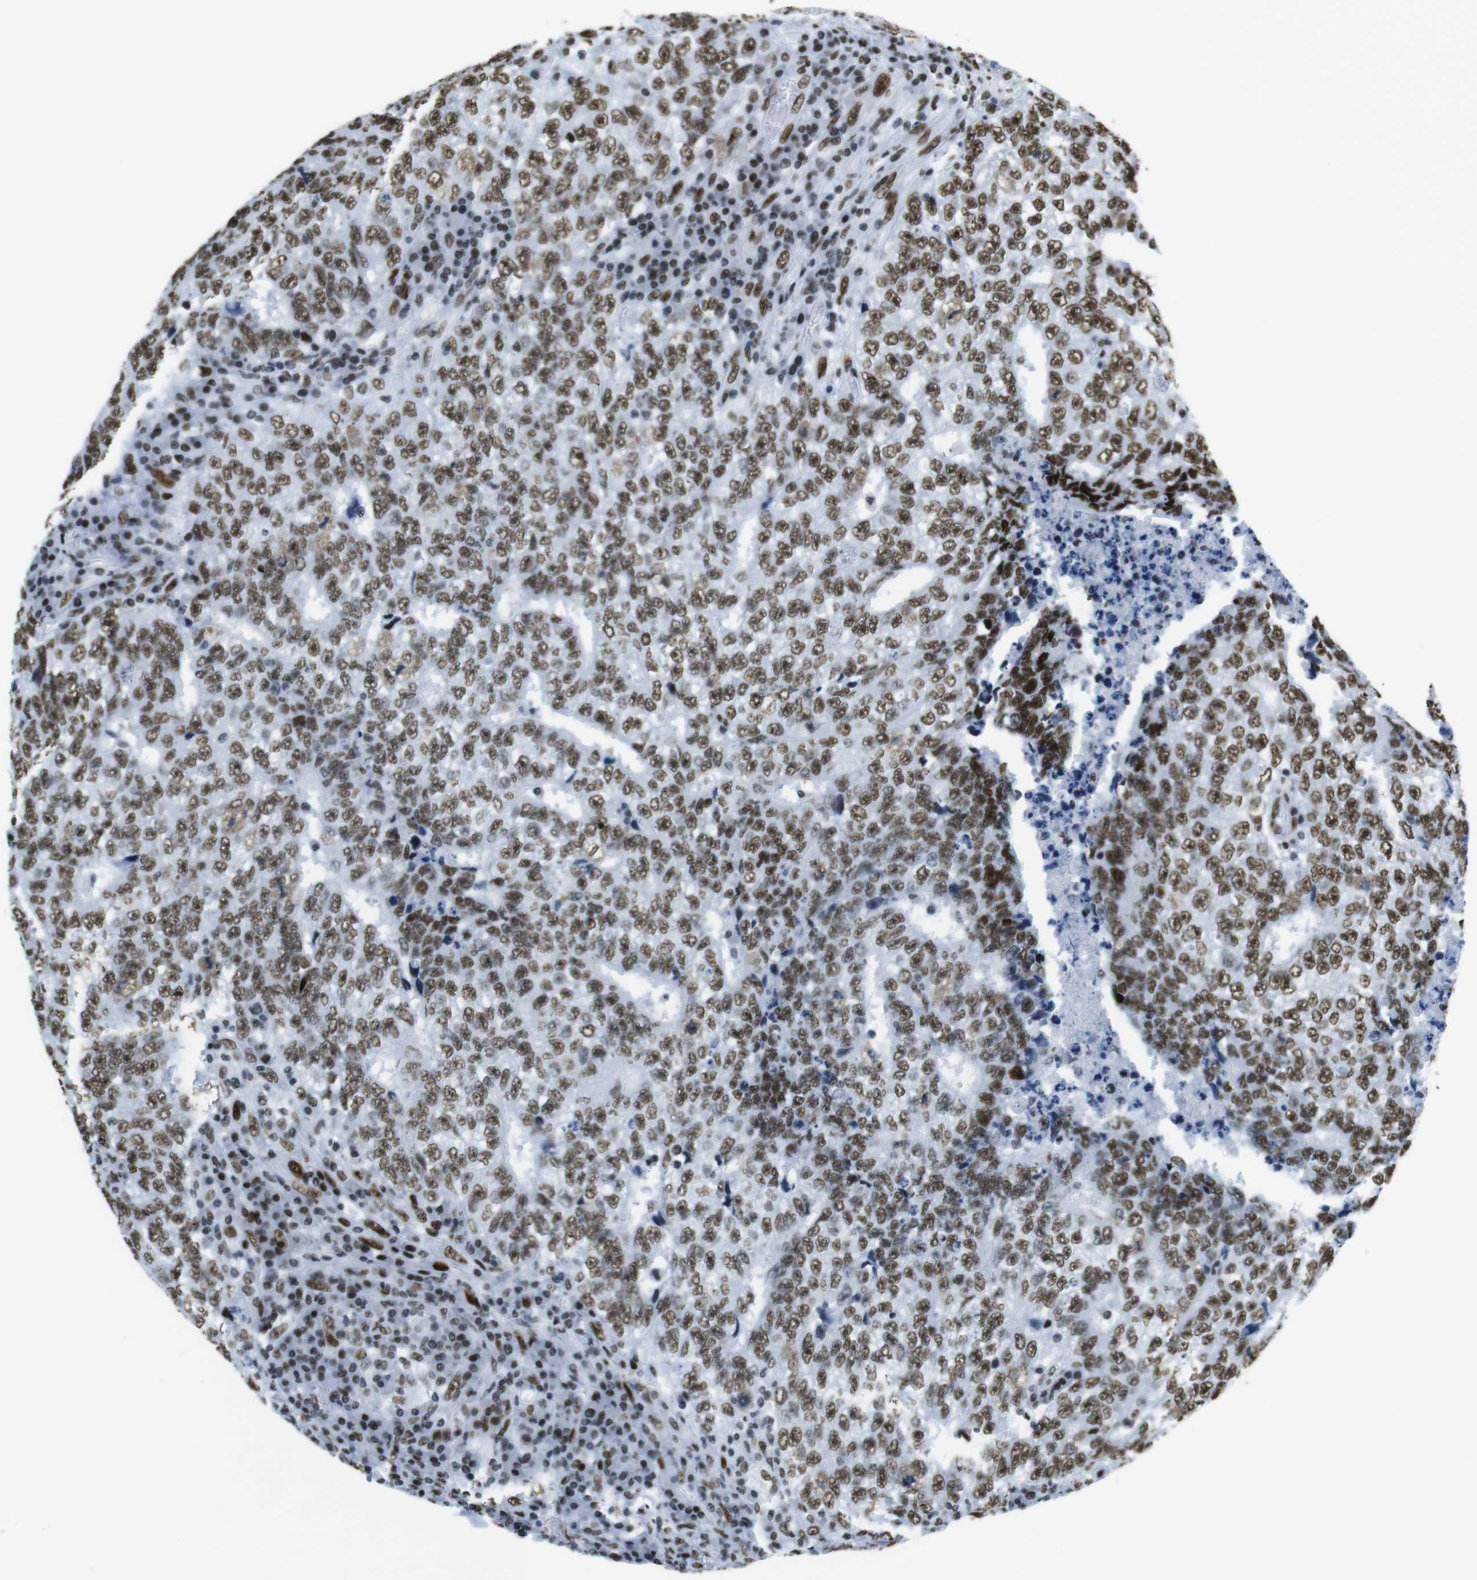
{"staining": {"intensity": "moderate", "quantity": ">75%", "location": "nuclear"}, "tissue": "testis cancer", "cell_type": "Tumor cells", "image_type": "cancer", "snomed": [{"axis": "morphology", "description": "Necrosis, NOS"}, {"axis": "morphology", "description": "Carcinoma, Embryonal, NOS"}, {"axis": "topography", "description": "Testis"}], "caption": "Protein positivity by immunohistochemistry (IHC) demonstrates moderate nuclear staining in about >75% of tumor cells in embryonal carcinoma (testis). Immunohistochemistry (ihc) stains the protein of interest in brown and the nuclei are stained blue.", "gene": "CITED2", "patient": {"sex": "male", "age": 19}}